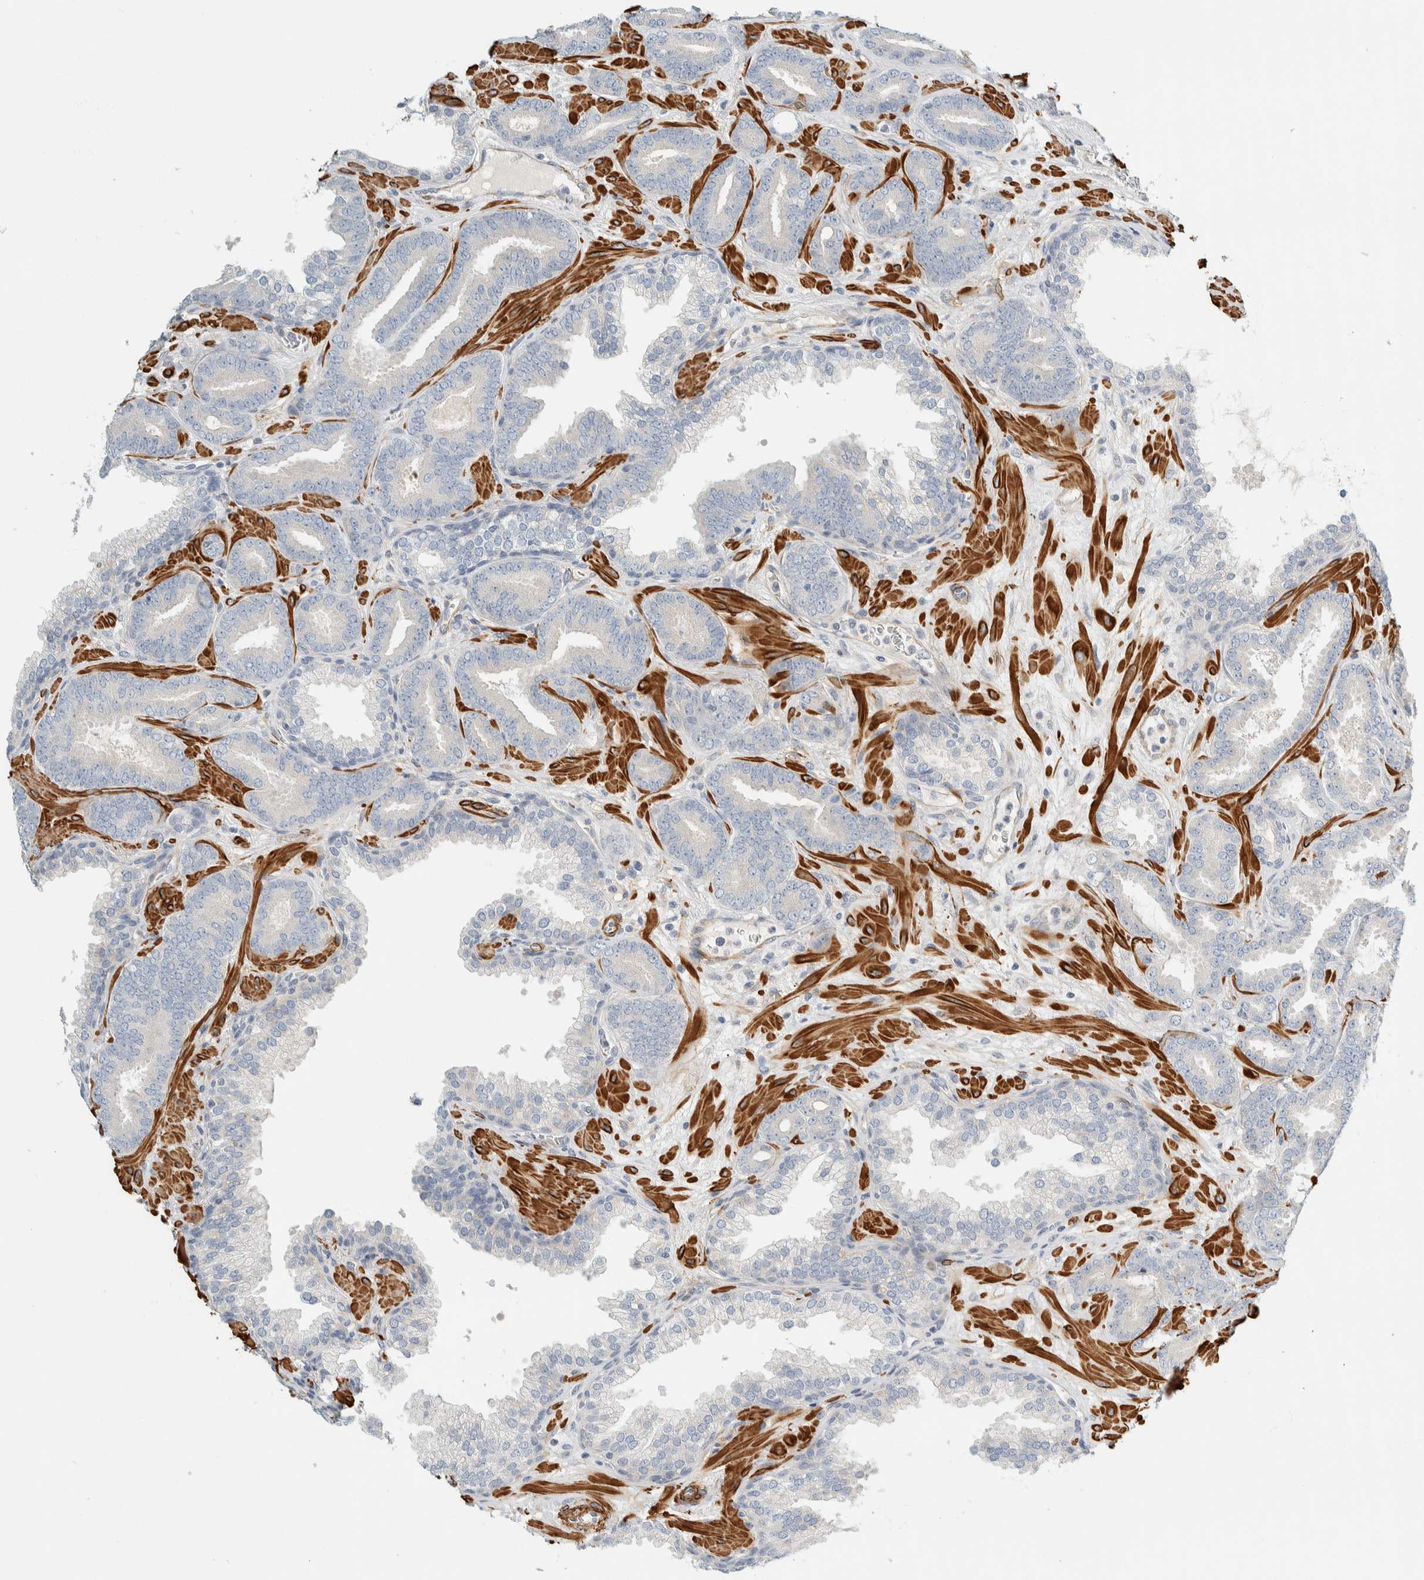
{"staining": {"intensity": "negative", "quantity": "none", "location": "none"}, "tissue": "prostate cancer", "cell_type": "Tumor cells", "image_type": "cancer", "snomed": [{"axis": "morphology", "description": "Adenocarcinoma, Low grade"}, {"axis": "topography", "description": "Prostate"}], "caption": "DAB (3,3'-diaminobenzidine) immunohistochemical staining of human prostate adenocarcinoma (low-grade) shows no significant positivity in tumor cells. (DAB IHC, high magnification).", "gene": "CDR2", "patient": {"sex": "male", "age": 62}}